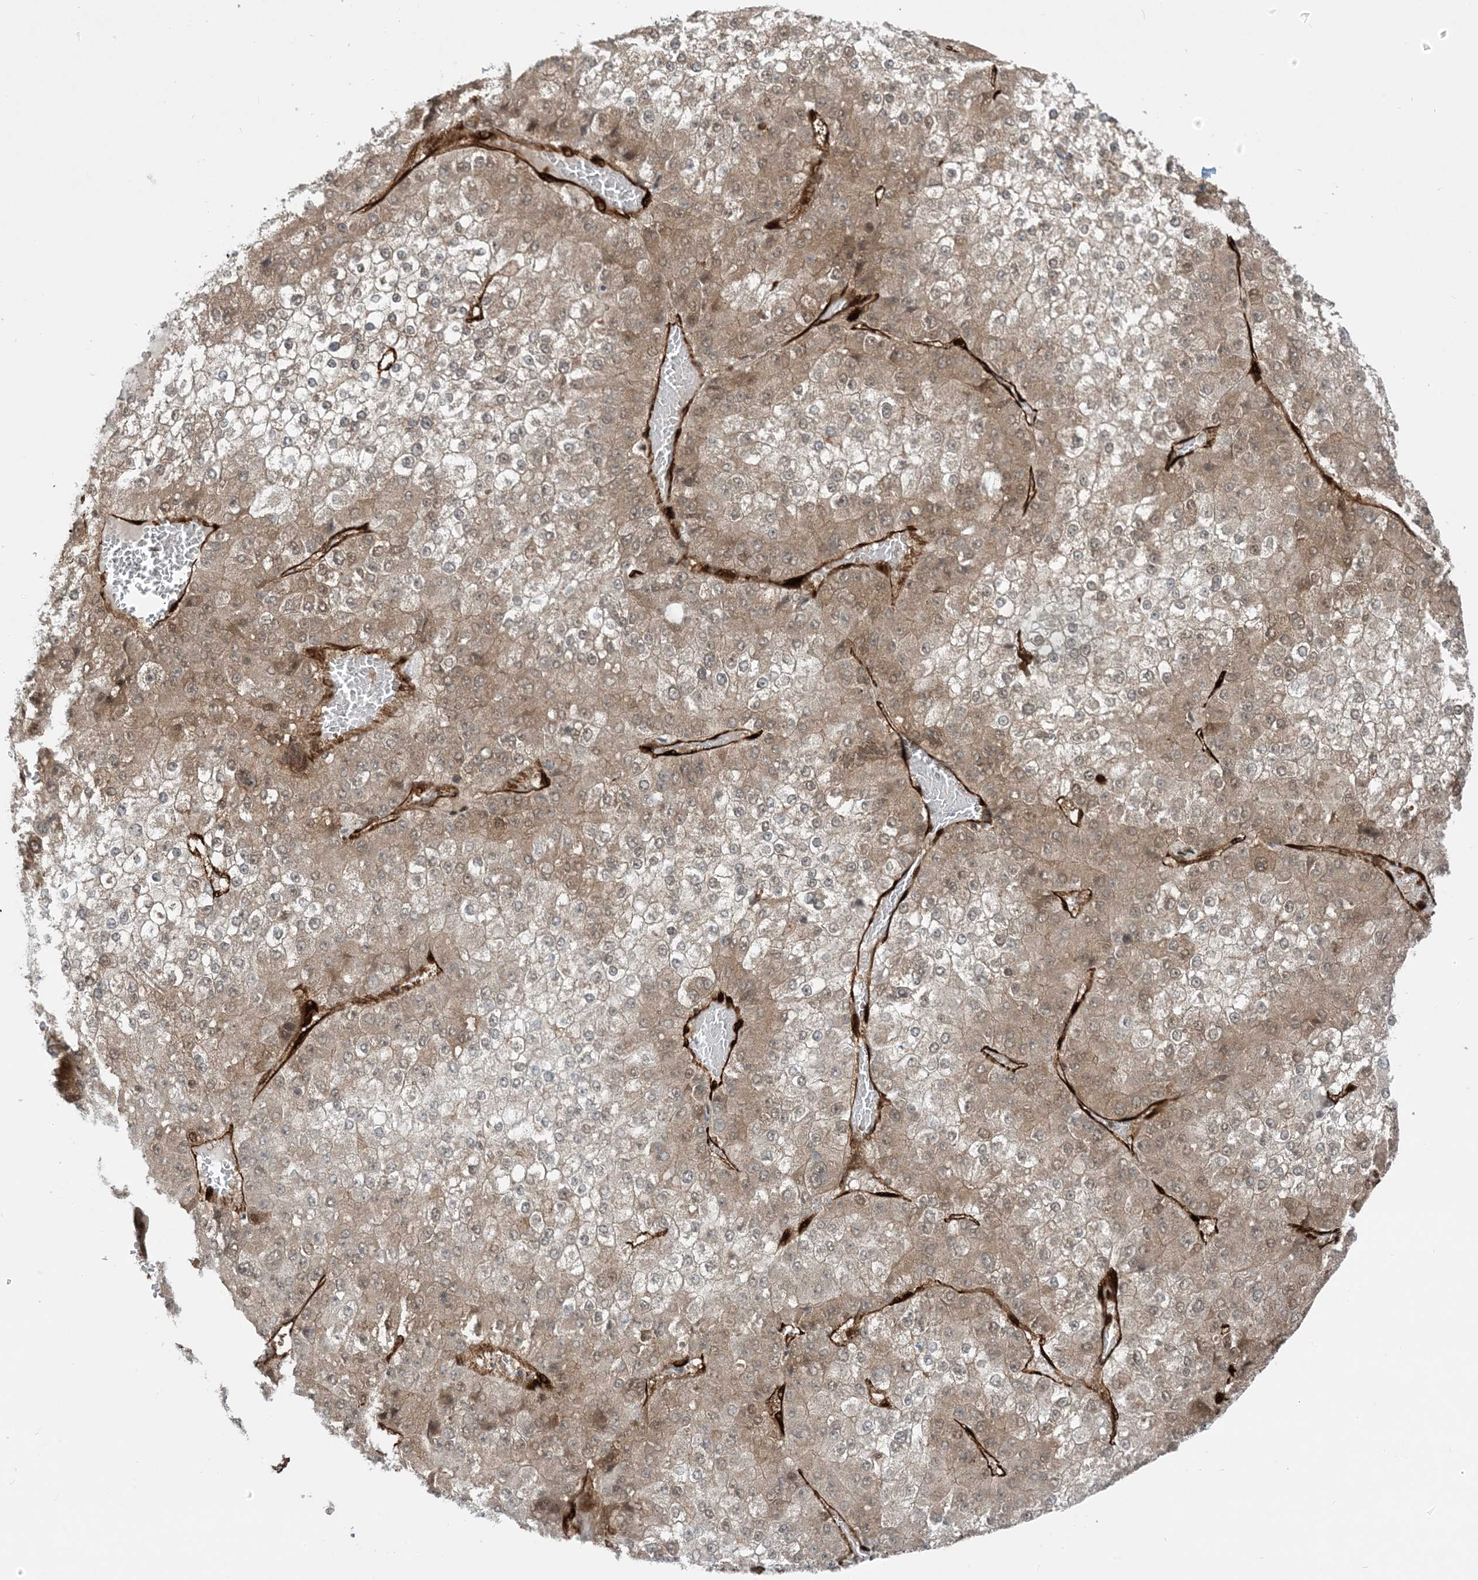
{"staining": {"intensity": "moderate", "quantity": "25%-75%", "location": "cytoplasmic/membranous"}, "tissue": "liver cancer", "cell_type": "Tumor cells", "image_type": "cancer", "snomed": [{"axis": "morphology", "description": "Carcinoma, Hepatocellular, NOS"}, {"axis": "topography", "description": "Liver"}], "caption": "Immunohistochemical staining of human liver hepatocellular carcinoma exhibits medium levels of moderate cytoplasmic/membranous protein positivity in about 25%-75% of tumor cells.", "gene": "PPM1F", "patient": {"sex": "female", "age": 73}}